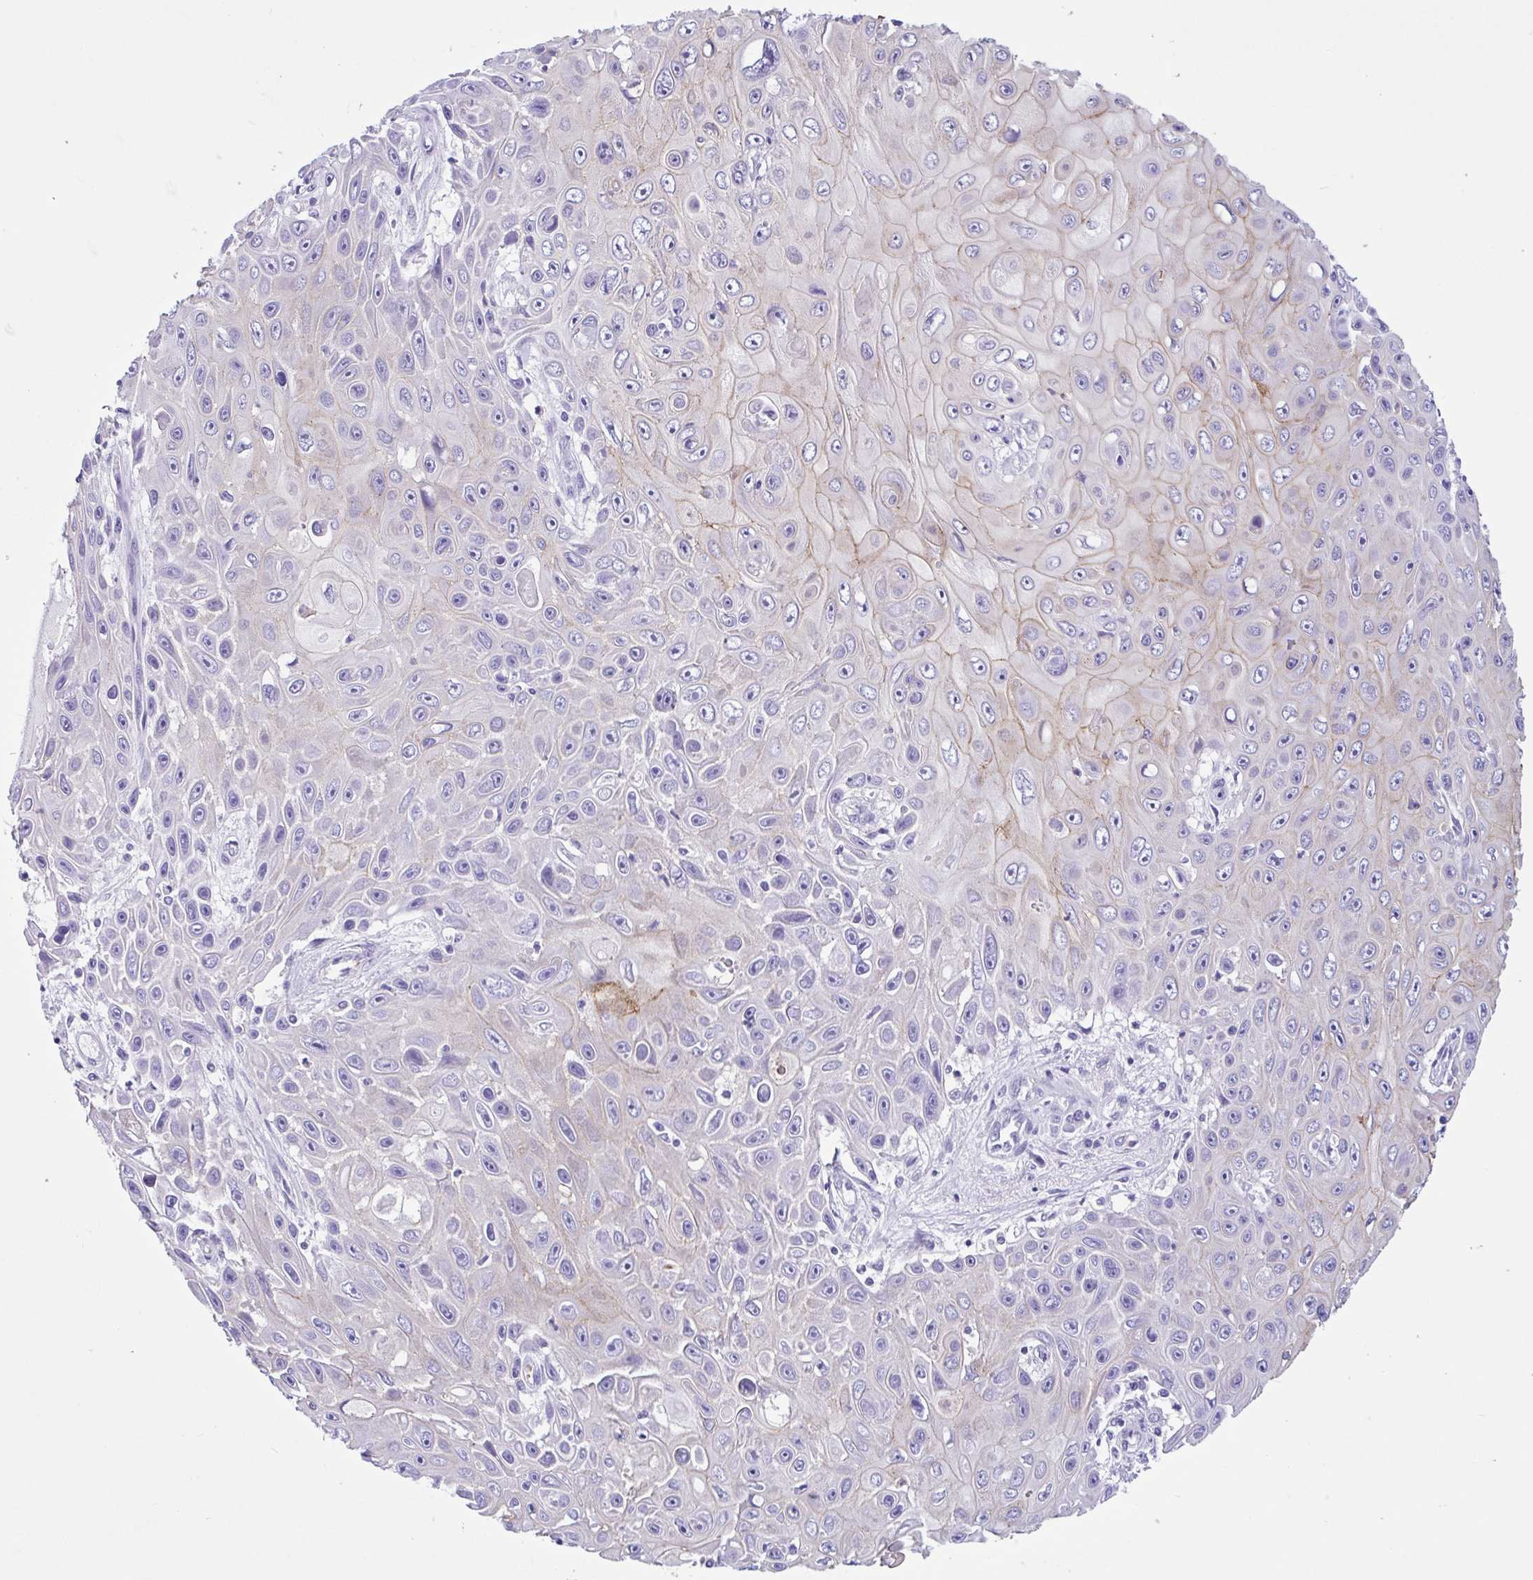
{"staining": {"intensity": "moderate", "quantity": "<25%", "location": "cytoplasmic/membranous"}, "tissue": "skin cancer", "cell_type": "Tumor cells", "image_type": "cancer", "snomed": [{"axis": "morphology", "description": "Squamous cell carcinoma, NOS"}, {"axis": "topography", "description": "Skin"}], "caption": "This is an image of immunohistochemistry (IHC) staining of squamous cell carcinoma (skin), which shows moderate expression in the cytoplasmic/membranous of tumor cells.", "gene": "TMEM79", "patient": {"sex": "male", "age": 82}}